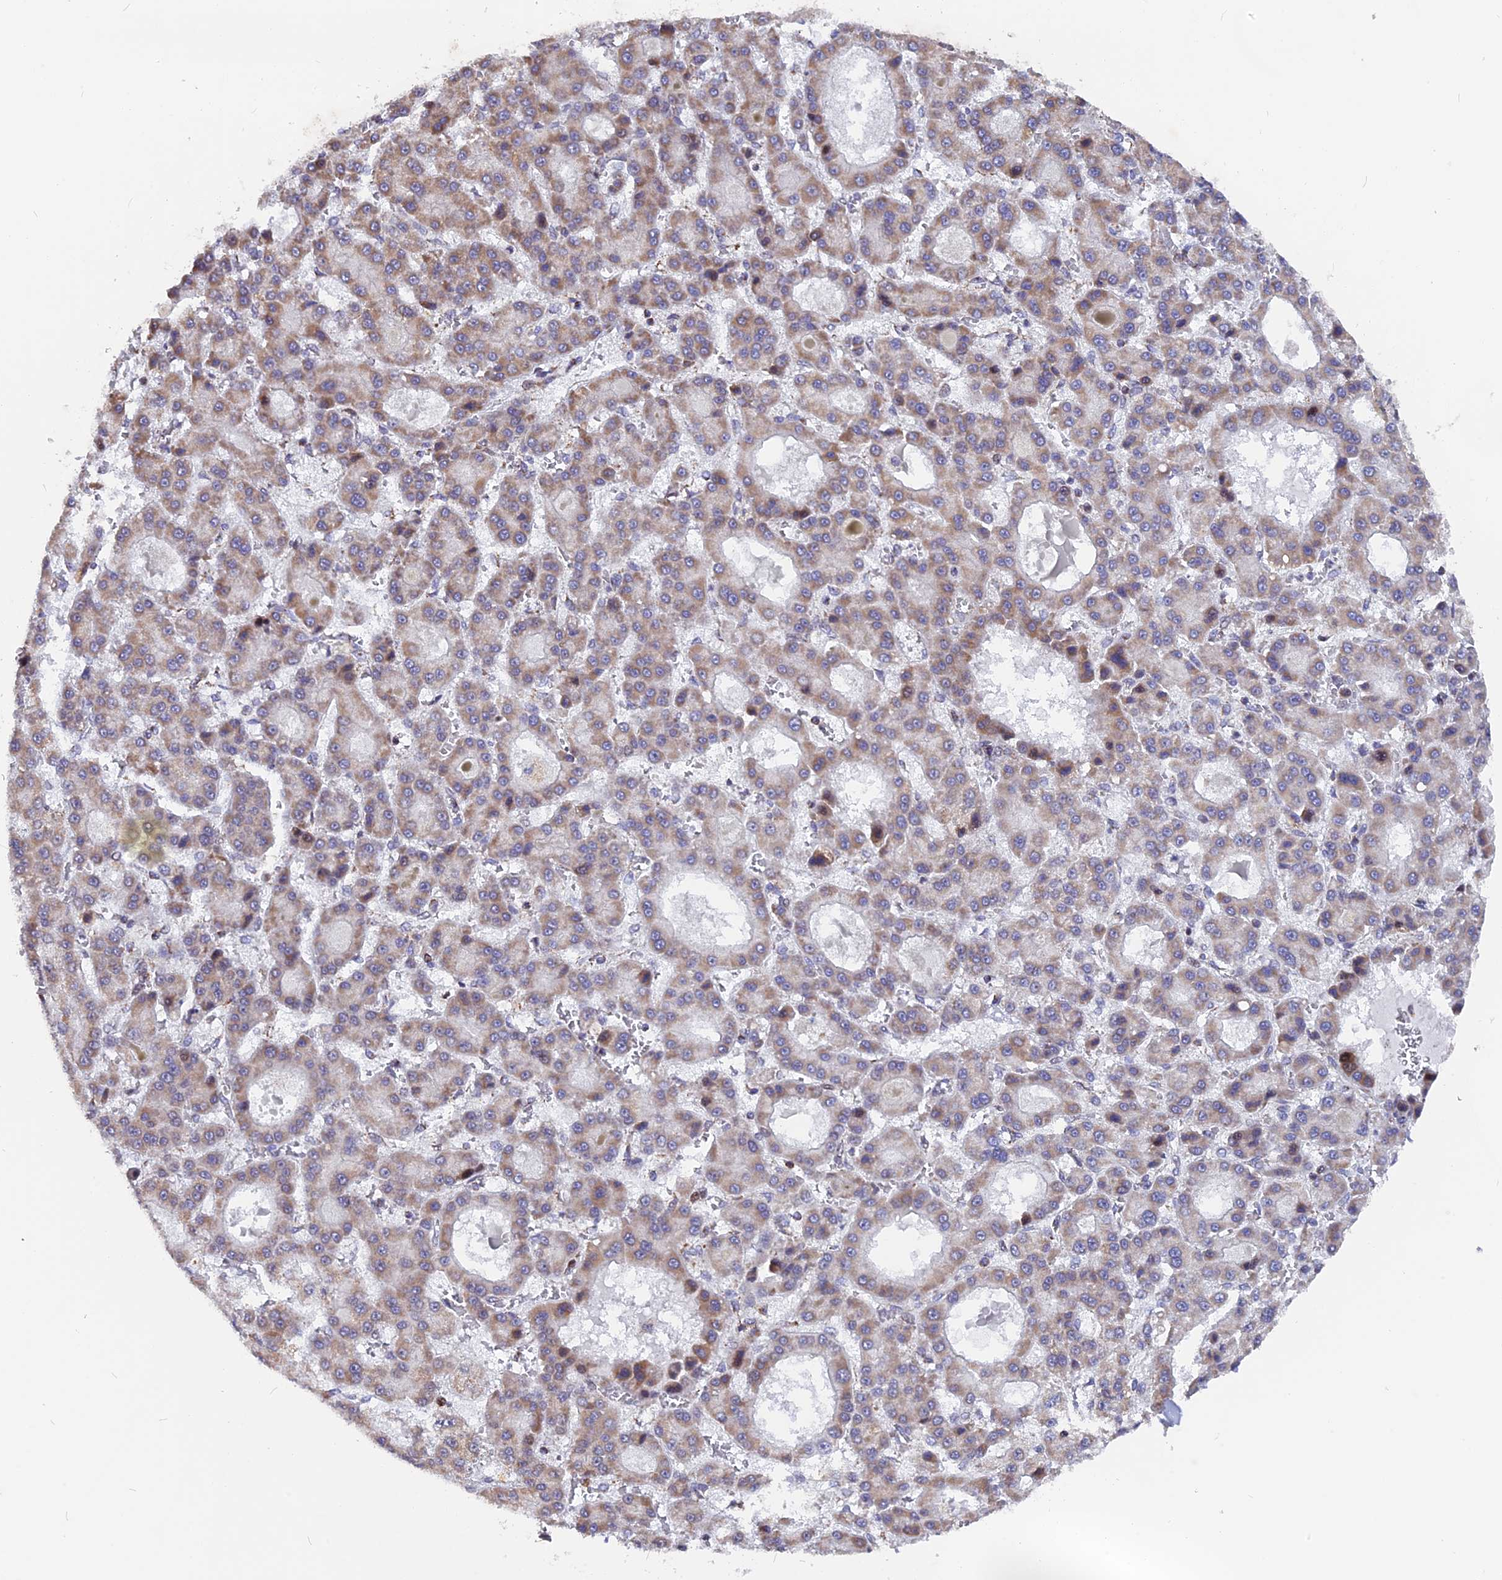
{"staining": {"intensity": "weak", "quantity": ">75%", "location": "cytoplasmic/membranous"}, "tissue": "liver cancer", "cell_type": "Tumor cells", "image_type": "cancer", "snomed": [{"axis": "morphology", "description": "Carcinoma, Hepatocellular, NOS"}, {"axis": "topography", "description": "Liver"}], "caption": "Immunohistochemistry (DAB (3,3'-diaminobenzidine)) staining of liver cancer demonstrates weak cytoplasmic/membranous protein positivity in approximately >75% of tumor cells.", "gene": "FAM174C", "patient": {"sex": "male", "age": 70}}